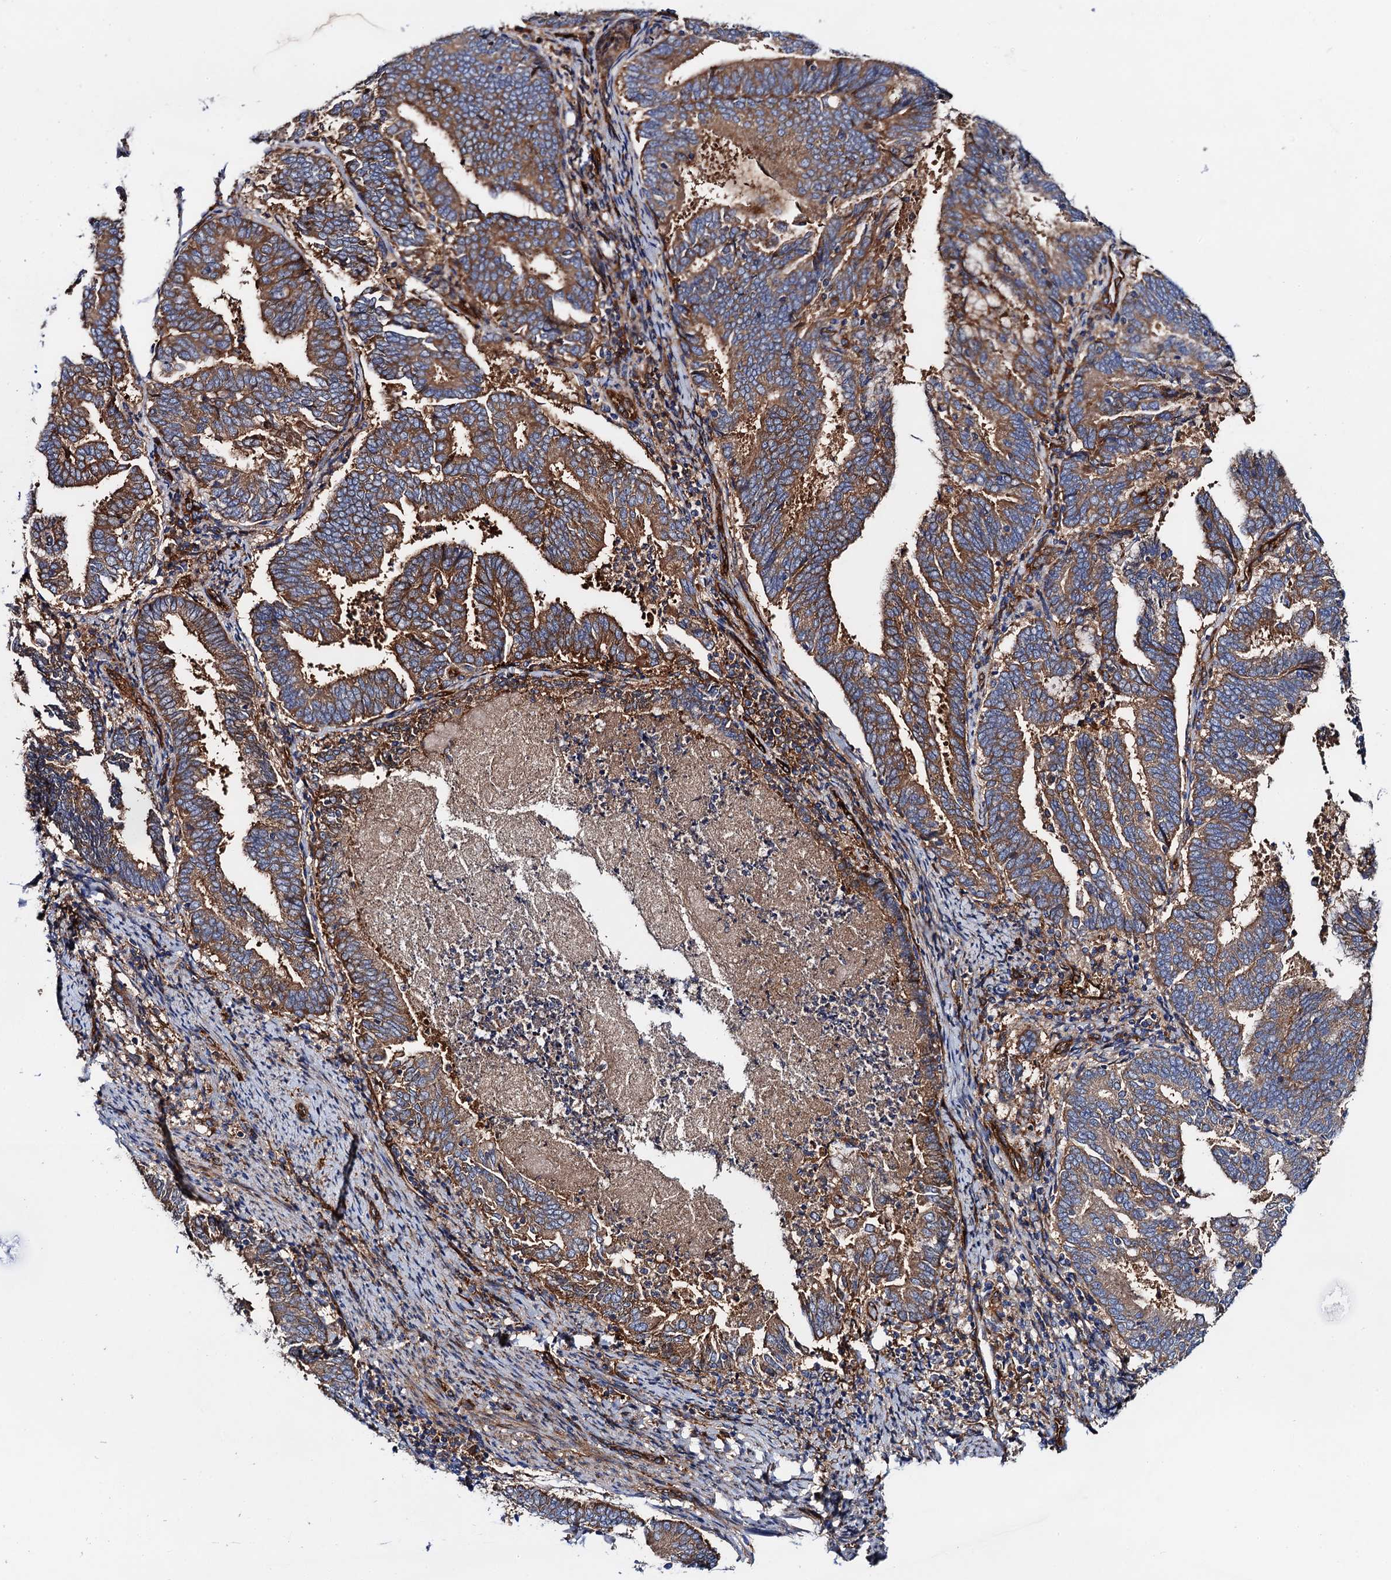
{"staining": {"intensity": "strong", "quantity": ">75%", "location": "cytoplasmic/membranous"}, "tissue": "endometrial cancer", "cell_type": "Tumor cells", "image_type": "cancer", "snomed": [{"axis": "morphology", "description": "Adenocarcinoma, NOS"}, {"axis": "topography", "description": "Endometrium"}], "caption": "Tumor cells reveal high levels of strong cytoplasmic/membranous staining in about >75% of cells in human endometrial cancer.", "gene": "MRPL48", "patient": {"sex": "female", "age": 80}}